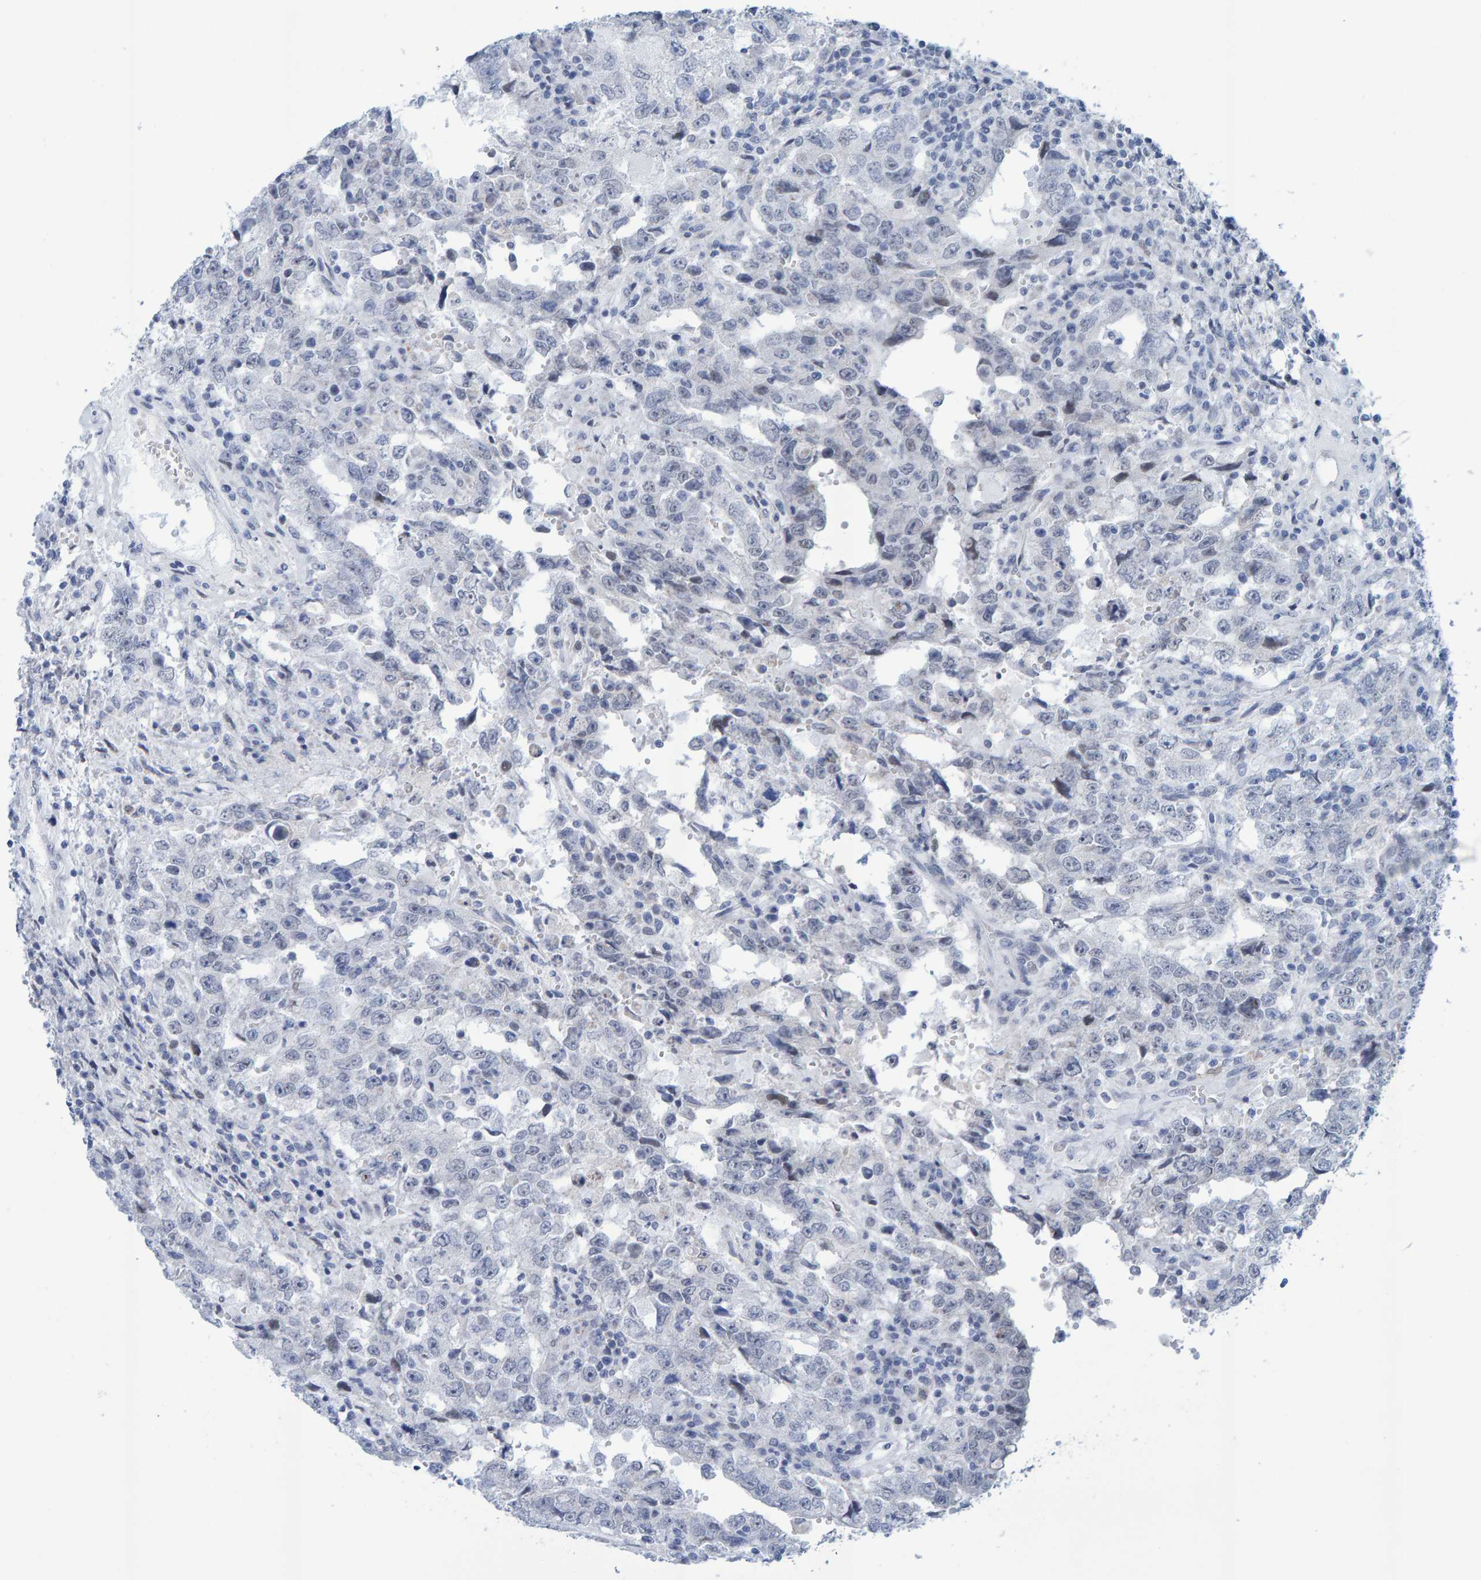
{"staining": {"intensity": "negative", "quantity": "none", "location": "none"}, "tissue": "testis cancer", "cell_type": "Tumor cells", "image_type": "cancer", "snomed": [{"axis": "morphology", "description": "Carcinoma, Embryonal, NOS"}, {"axis": "topography", "description": "Testis"}], "caption": "A high-resolution photomicrograph shows immunohistochemistry (IHC) staining of testis cancer (embryonal carcinoma), which shows no significant expression in tumor cells. The staining was performed using DAB to visualize the protein expression in brown, while the nuclei were stained in blue with hematoxylin (Magnification: 20x).", "gene": "USP43", "patient": {"sex": "male", "age": 26}}